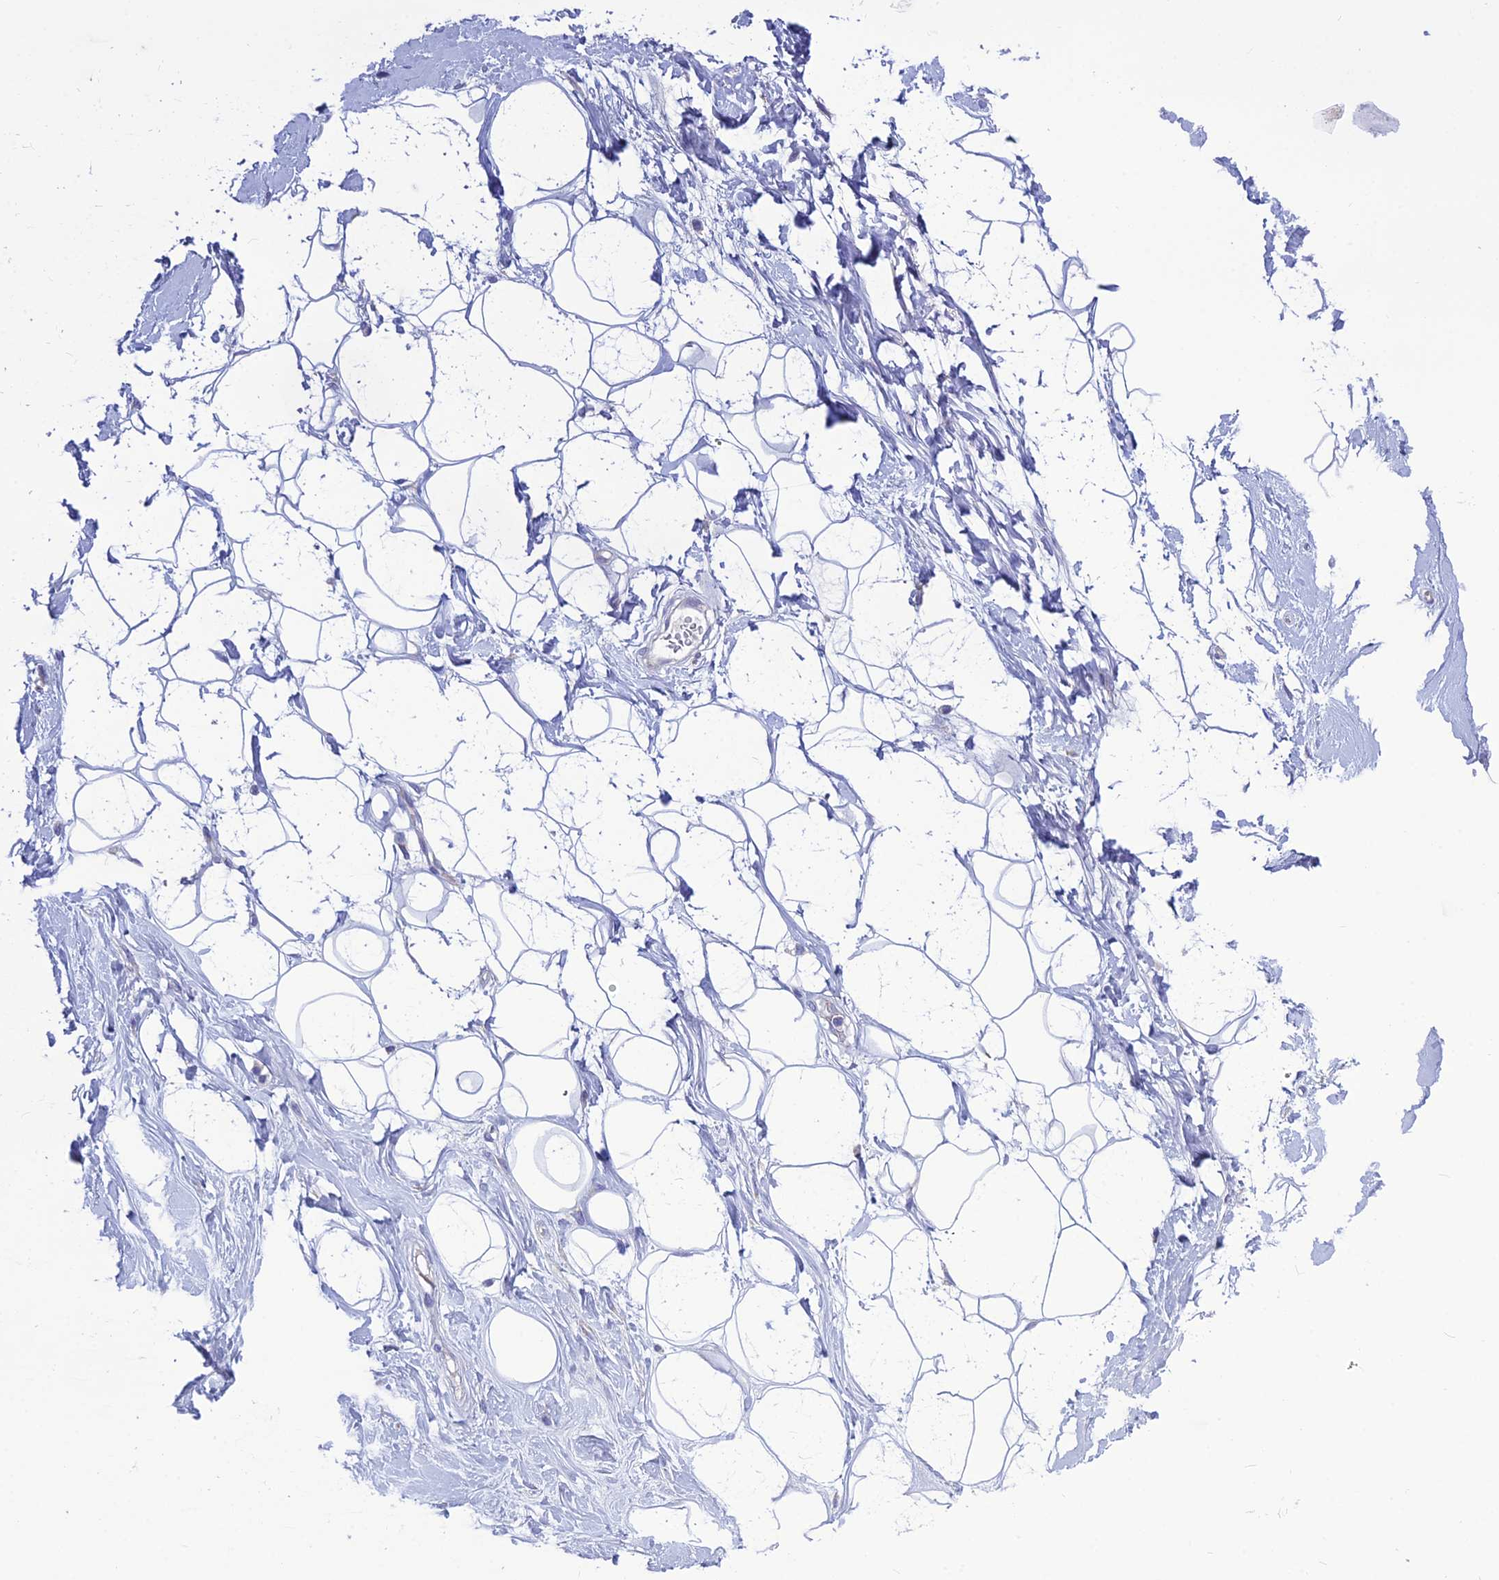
{"staining": {"intensity": "negative", "quantity": "none", "location": "none"}, "tissue": "adipose tissue", "cell_type": "Adipocytes", "image_type": "normal", "snomed": [{"axis": "morphology", "description": "Normal tissue, NOS"}, {"axis": "topography", "description": "Breast"}], "caption": "Immunohistochemistry micrograph of normal adipose tissue: human adipose tissue stained with DAB demonstrates no significant protein staining in adipocytes.", "gene": "BHMT2", "patient": {"sex": "female", "age": 26}}